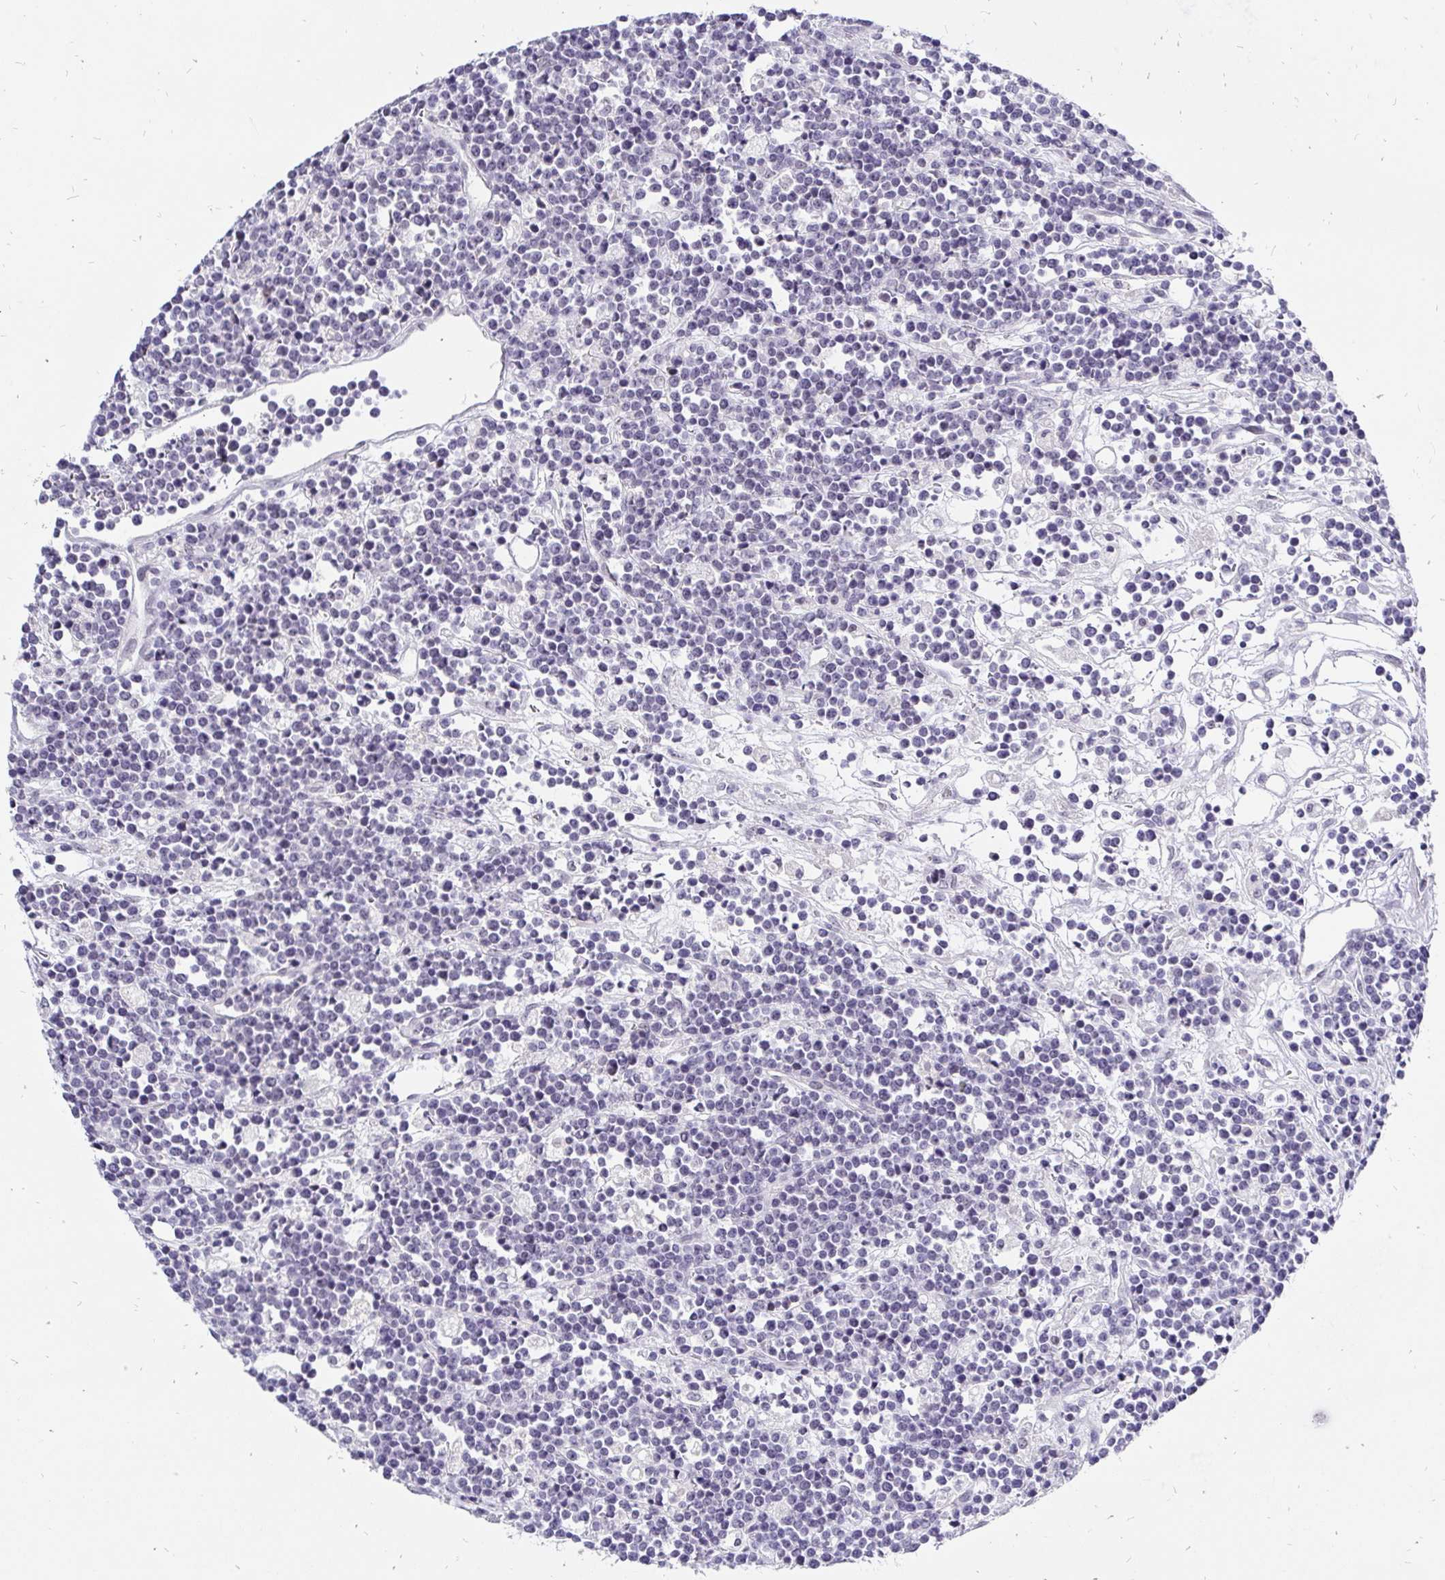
{"staining": {"intensity": "negative", "quantity": "none", "location": "none"}, "tissue": "lymphoma", "cell_type": "Tumor cells", "image_type": "cancer", "snomed": [{"axis": "morphology", "description": "Malignant lymphoma, non-Hodgkin's type, High grade"}, {"axis": "topography", "description": "Ovary"}], "caption": "Malignant lymphoma, non-Hodgkin's type (high-grade) stained for a protein using immunohistochemistry demonstrates no staining tumor cells.", "gene": "ZNF860", "patient": {"sex": "female", "age": 56}}